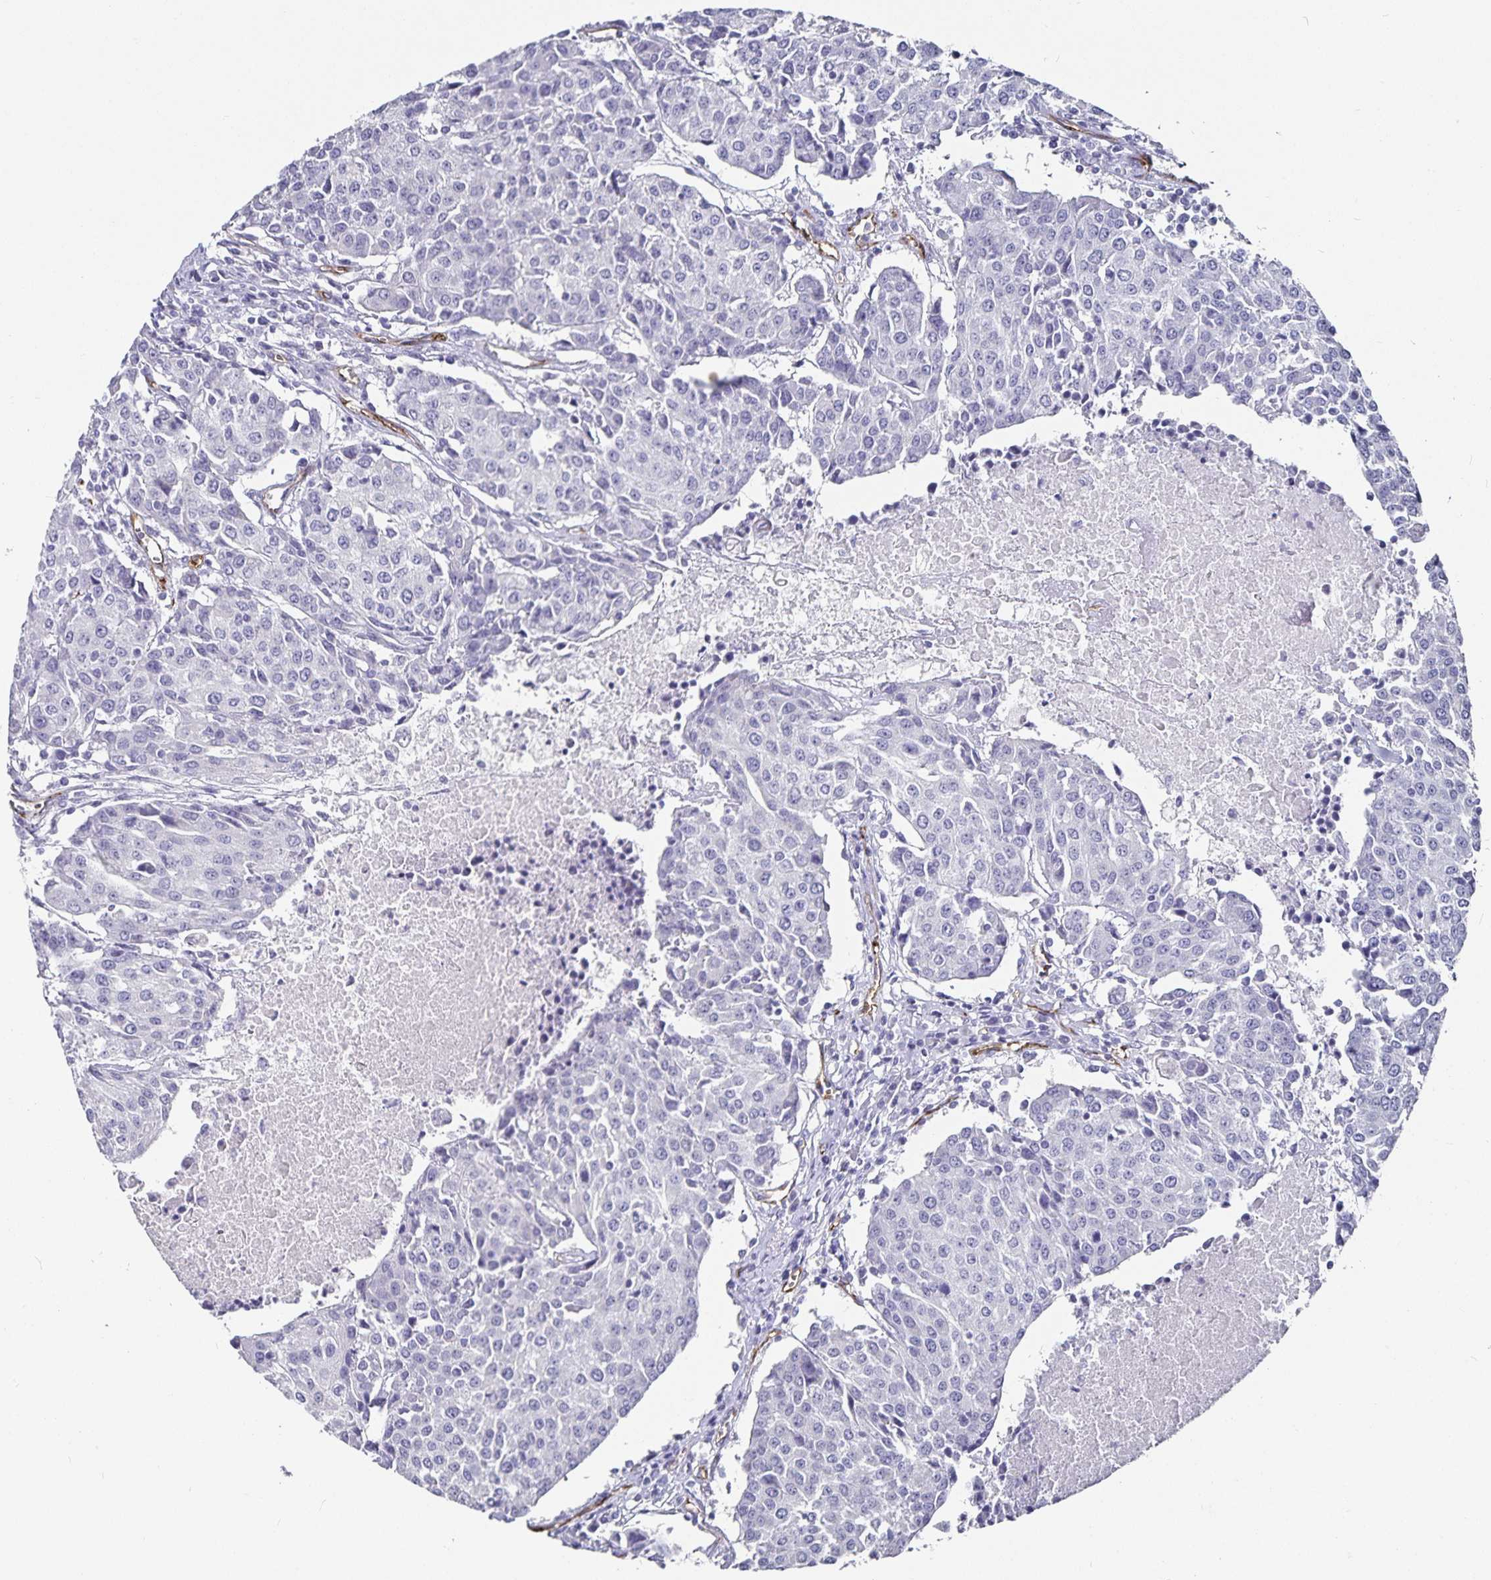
{"staining": {"intensity": "negative", "quantity": "none", "location": "none"}, "tissue": "urothelial cancer", "cell_type": "Tumor cells", "image_type": "cancer", "snomed": [{"axis": "morphology", "description": "Urothelial carcinoma, High grade"}, {"axis": "topography", "description": "Urinary bladder"}], "caption": "A high-resolution micrograph shows immunohistochemistry (IHC) staining of high-grade urothelial carcinoma, which demonstrates no significant positivity in tumor cells.", "gene": "PODXL", "patient": {"sex": "female", "age": 85}}